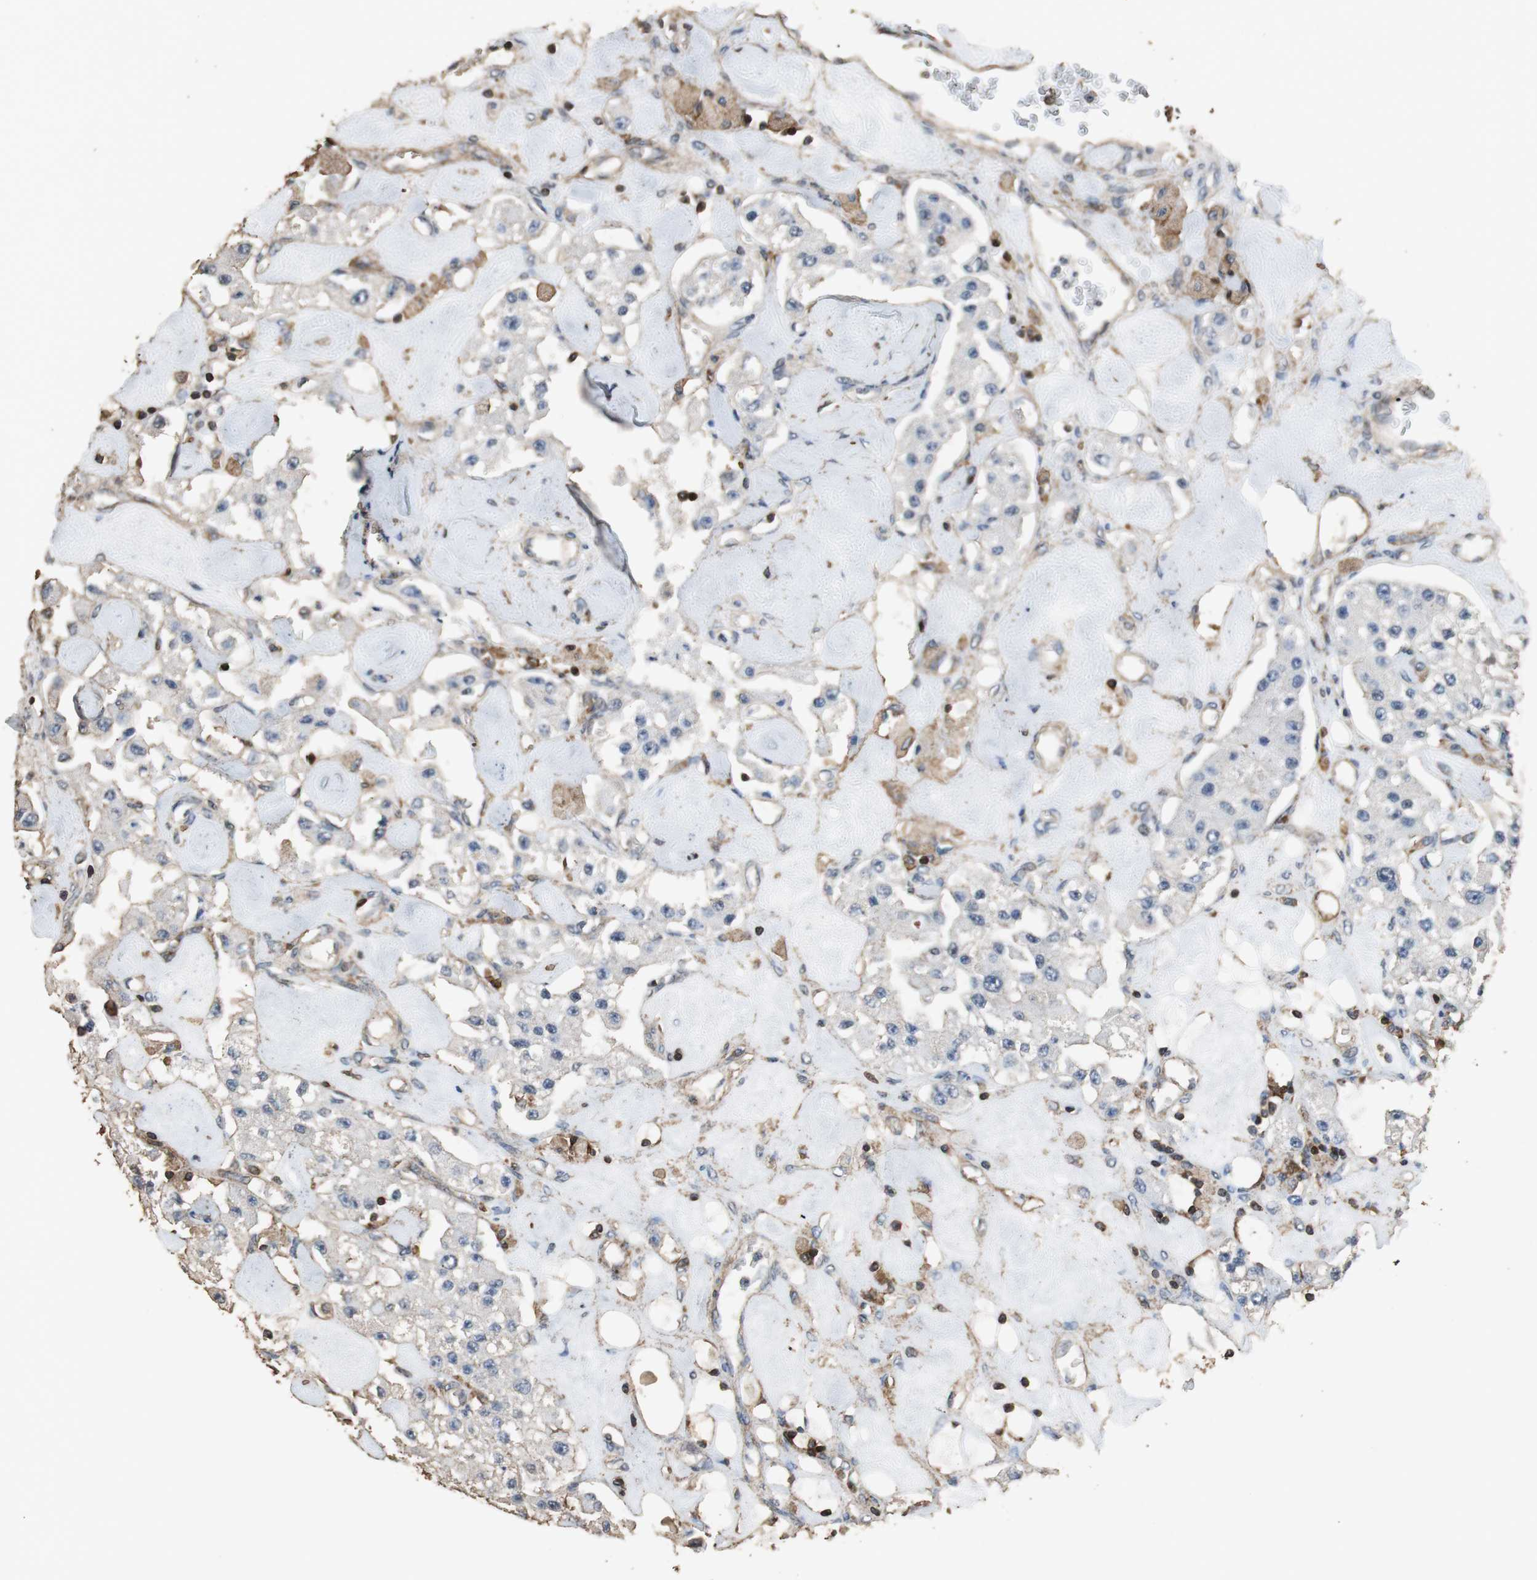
{"staining": {"intensity": "negative", "quantity": "none", "location": "none"}, "tissue": "carcinoid", "cell_type": "Tumor cells", "image_type": "cancer", "snomed": [{"axis": "morphology", "description": "Carcinoid, malignant, NOS"}, {"axis": "topography", "description": "Pancreas"}], "caption": "An immunohistochemistry (IHC) histopathology image of carcinoid (malignant) is shown. There is no staining in tumor cells of carcinoid (malignant). (DAB (3,3'-diaminobenzidine) IHC, high magnification).", "gene": "PRKRA", "patient": {"sex": "male", "age": 41}}